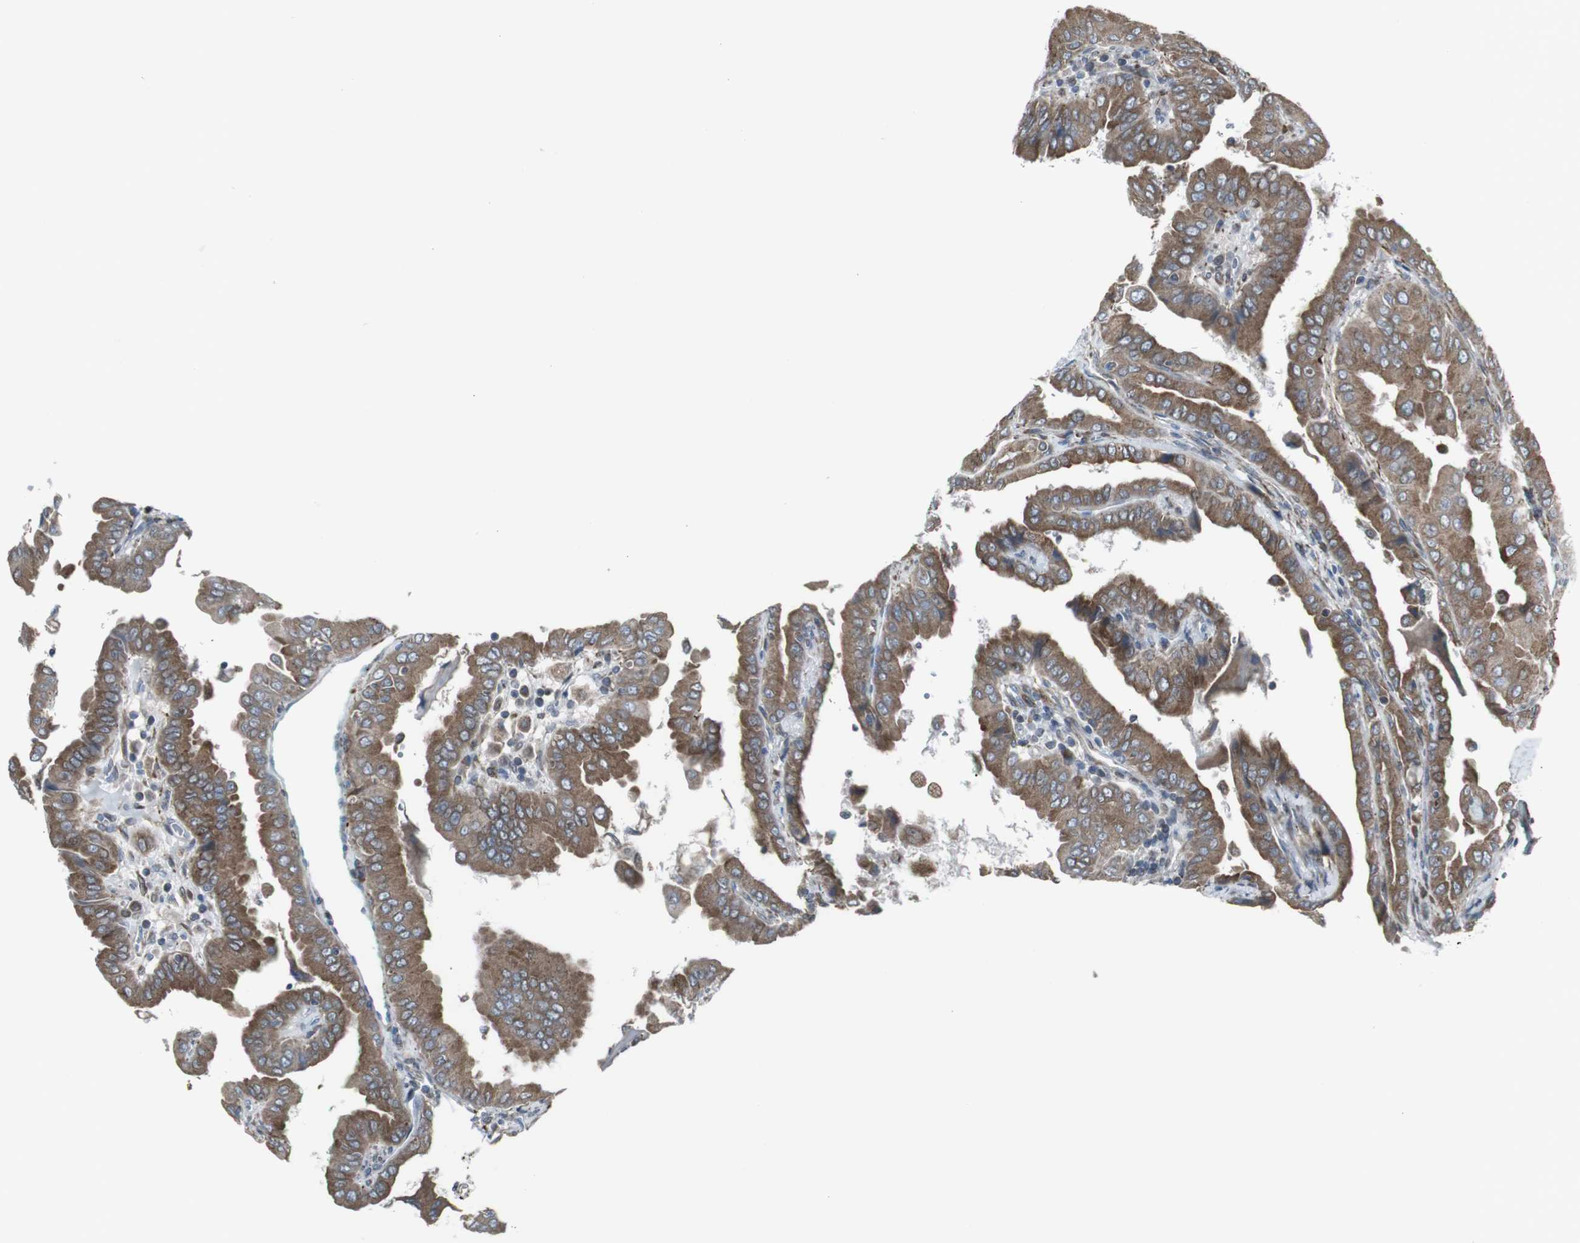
{"staining": {"intensity": "moderate", "quantity": ">75%", "location": "cytoplasmic/membranous"}, "tissue": "thyroid cancer", "cell_type": "Tumor cells", "image_type": "cancer", "snomed": [{"axis": "morphology", "description": "Papillary adenocarcinoma, NOS"}, {"axis": "topography", "description": "Thyroid gland"}], "caption": "Immunohistochemical staining of human thyroid cancer (papillary adenocarcinoma) exhibits medium levels of moderate cytoplasmic/membranous positivity in approximately >75% of tumor cells.", "gene": "LNPK", "patient": {"sex": "male", "age": 33}}